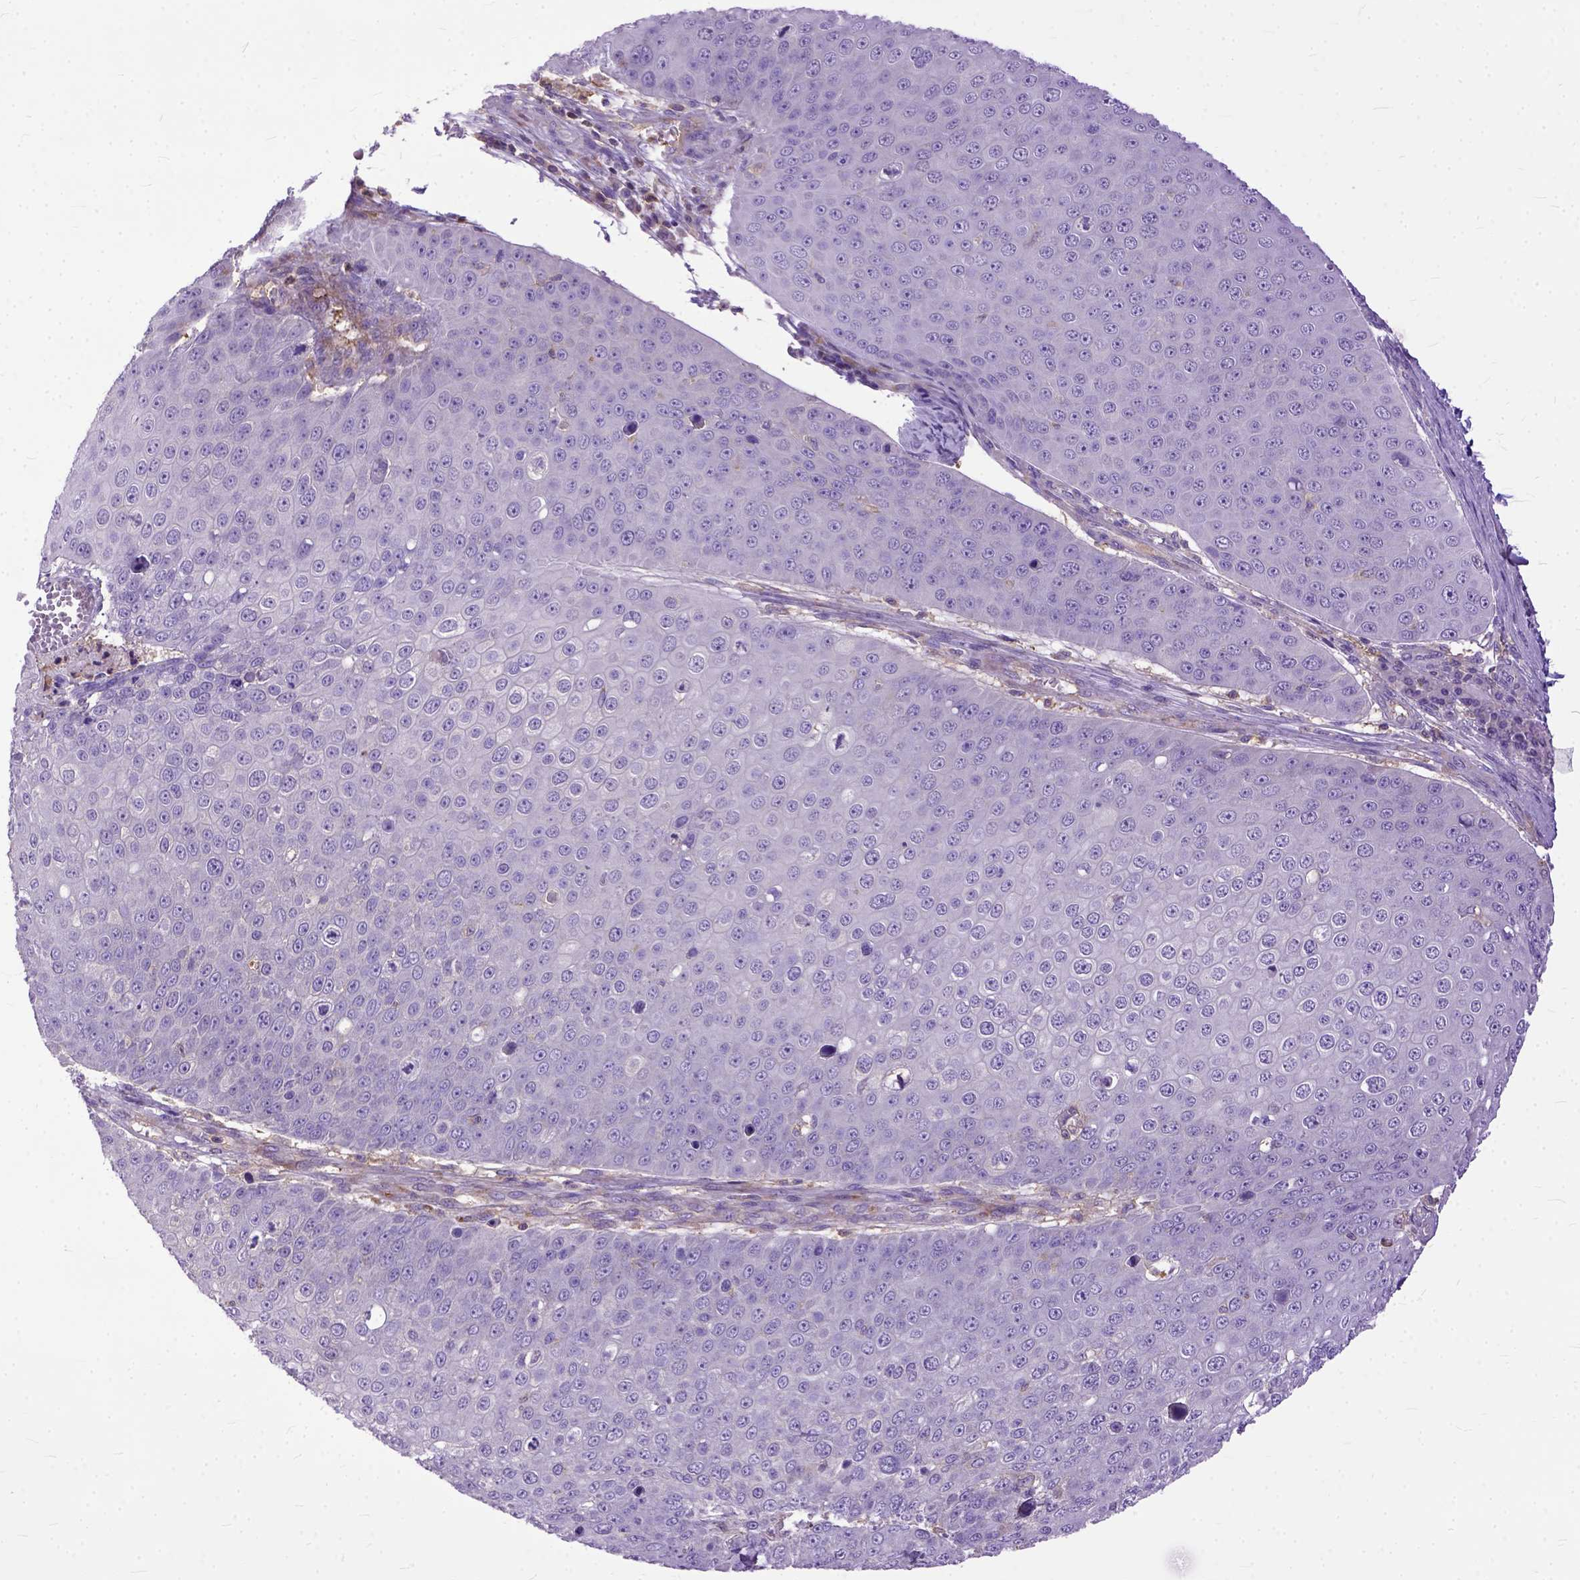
{"staining": {"intensity": "negative", "quantity": "none", "location": "none"}, "tissue": "skin cancer", "cell_type": "Tumor cells", "image_type": "cancer", "snomed": [{"axis": "morphology", "description": "Squamous cell carcinoma, NOS"}, {"axis": "topography", "description": "Skin"}], "caption": "The image reveals no significant staining in tumor cells of squamous cell carcinoma (skin). (DAB (3,3'-diaminobenzidine) immunohistochemistry visualized using brightfield microscopy, high magnification).", "gene": "NAMPT", "patient": {"sex": "male", "age": 71}}